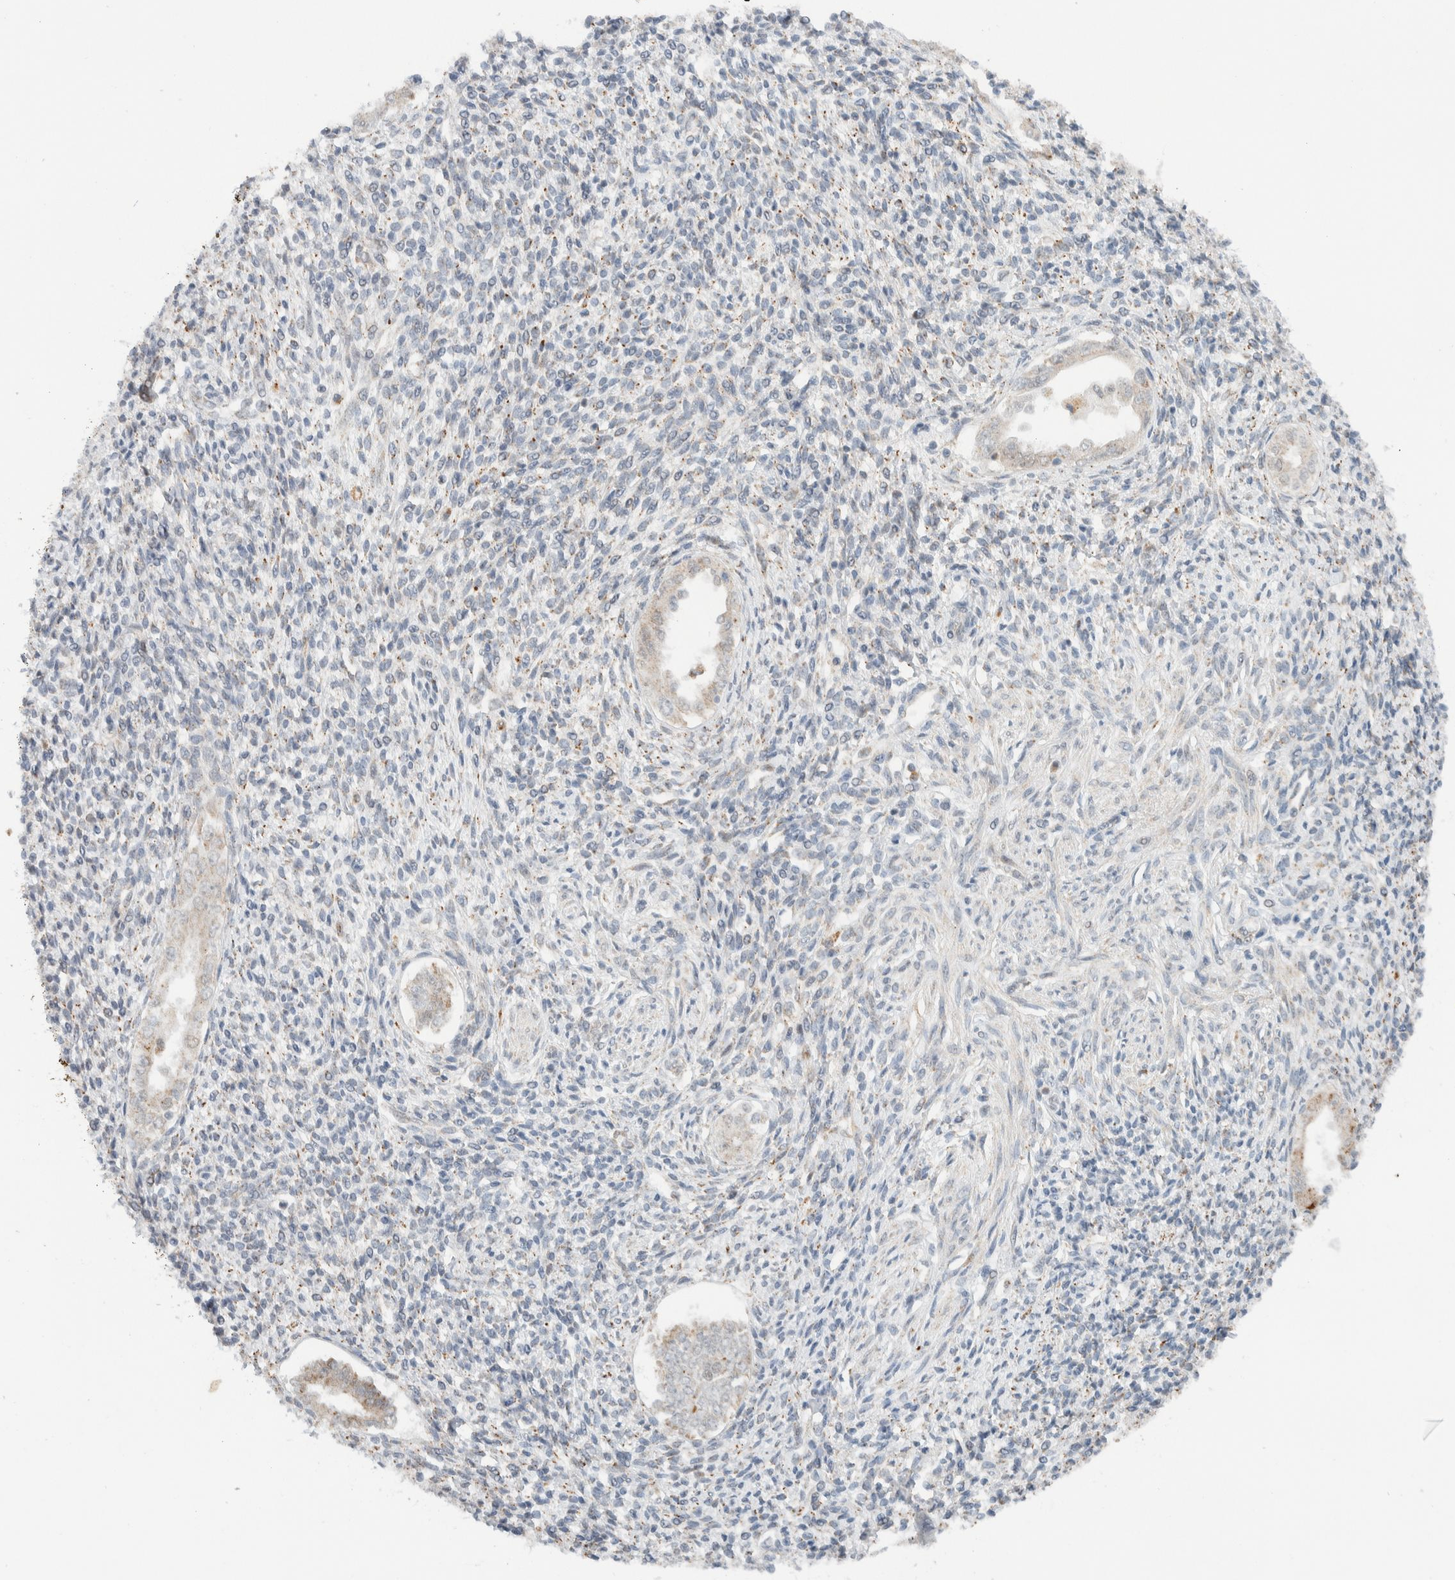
{"staining": {"intensity": "weak", "quantity": "25%-75%", "location": "cytoplasmic/membranous"}, "tissue": "endometrium", "cell_type": "Cells in endometrial stroma", "image_type": "normal", "snomed": [{"axis": "morphology", "description": "Normal tissue, NOS"}, {"axis": "topography", "description": "Endometrium"}], "caption": "Endometrium stained with DAB (3,3'-diaminobenzidine) immunohistochemistry (IHC) displays low levels of weak cytoplasmic/membranous positivity in about 25%-75% of cells in endometrial stroma.", "gene": "MRPL41", "patient": {"sex": "female", "age": 66}}